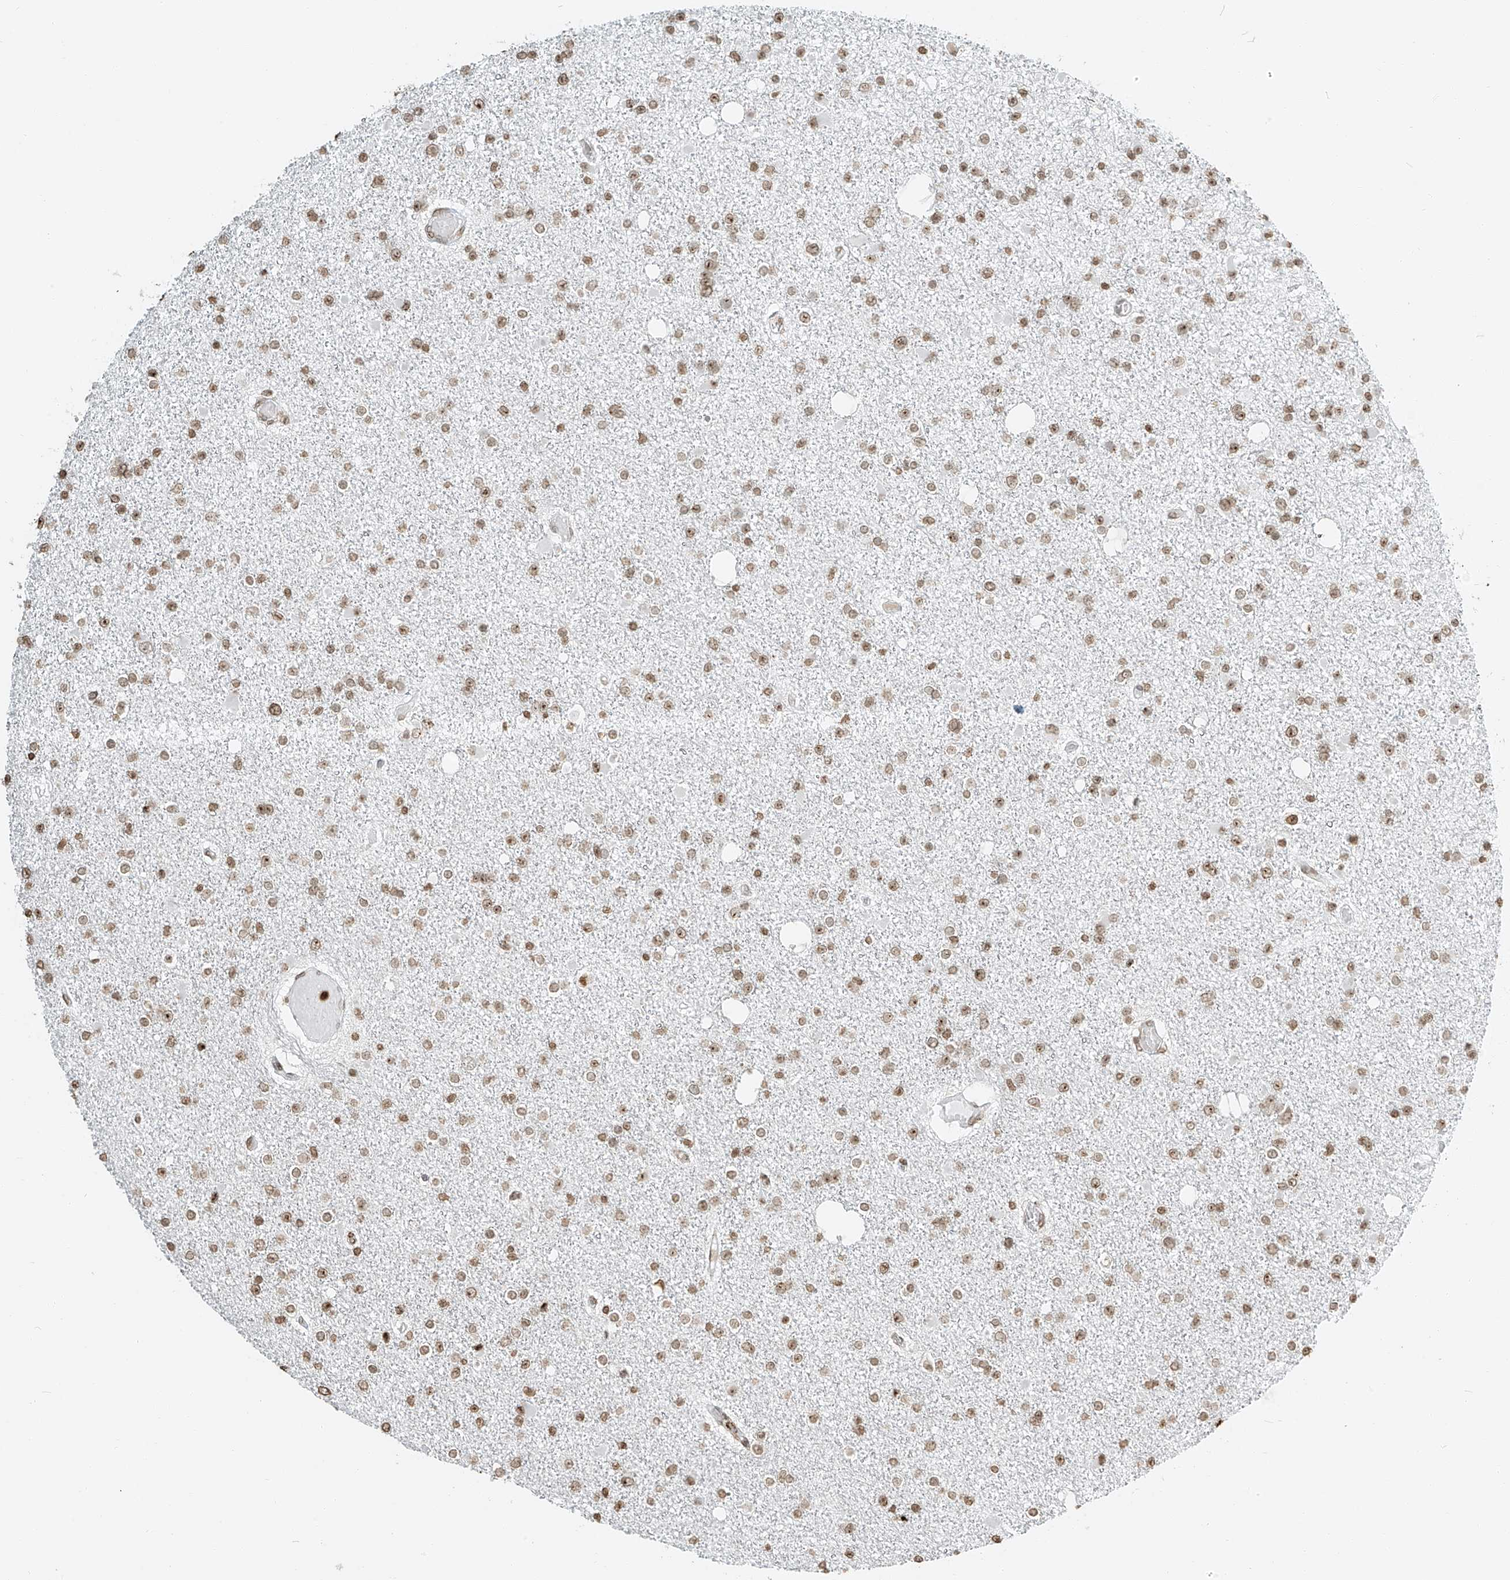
{"staining": {"intensity": "moderate", "quantity": ">75%", "location": "nuclear"}, "tissue": "glioma", "cell_type": "Tumor cells", "image_type": "cancer", "snomed": [{"axis": "morphology", "description": "Glioma, malignant, Low grade"}, {"axis": "topography", "description": "Brain"}], "caption": "Immunohistochemical staining of glioma demonstrates medium levels of moderate nuclear positivity in approximately >75% of tumor cells. (DAB (3,3'-diaminobenzidine) IHC, brown staining for protein, blue staining for nuclei).", "gene": "C17orf58", "patient": {"sex": "female", "age": 22}}